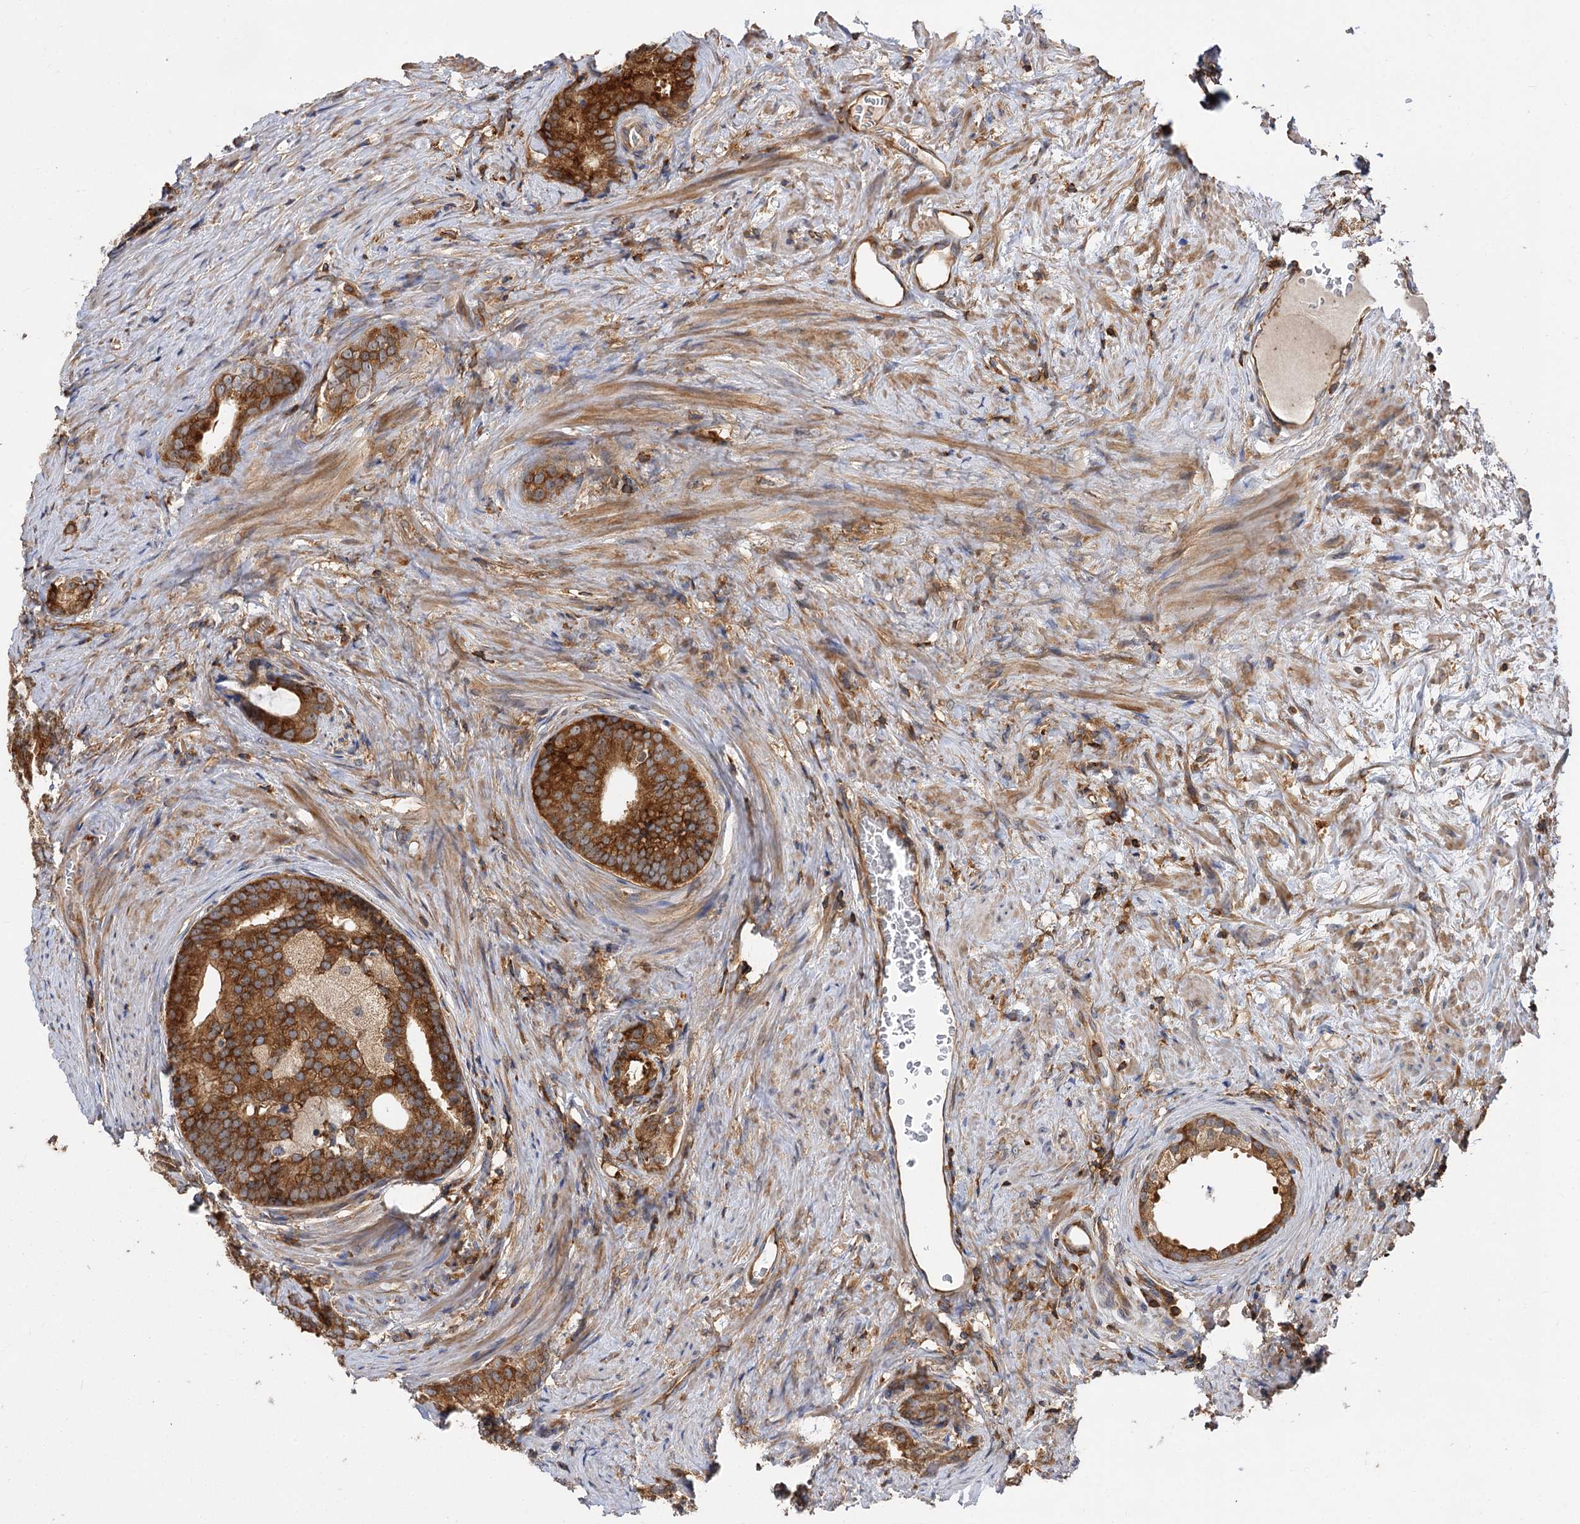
{"staining": {"intensity": "strong", "quantity": ">75%", "location": "cytoplasmic/membranous"}, "tissue": "prostate cancer", "cell_type": "Tumor cells", "image_type": "cancer", "snomed": [{"axis": "morphology", "description": "Adenocarcinoma, Low grade"}, {"axis": "topography", "description": "Prostate"}], "caption": "Immunohistochemistry (DAB (3,3'-diaminobenzidine)) staining of low-grade adenocarcinoma (prostate) exhibits strong cytoplasmic/membranous protein positivity in approximately >75% of tumor cells. Ihc stains the protein of interest in brown and the nuclei are stained blue.", "gene": "PACS1", "patient": {"sex": "male", "age": 71}}